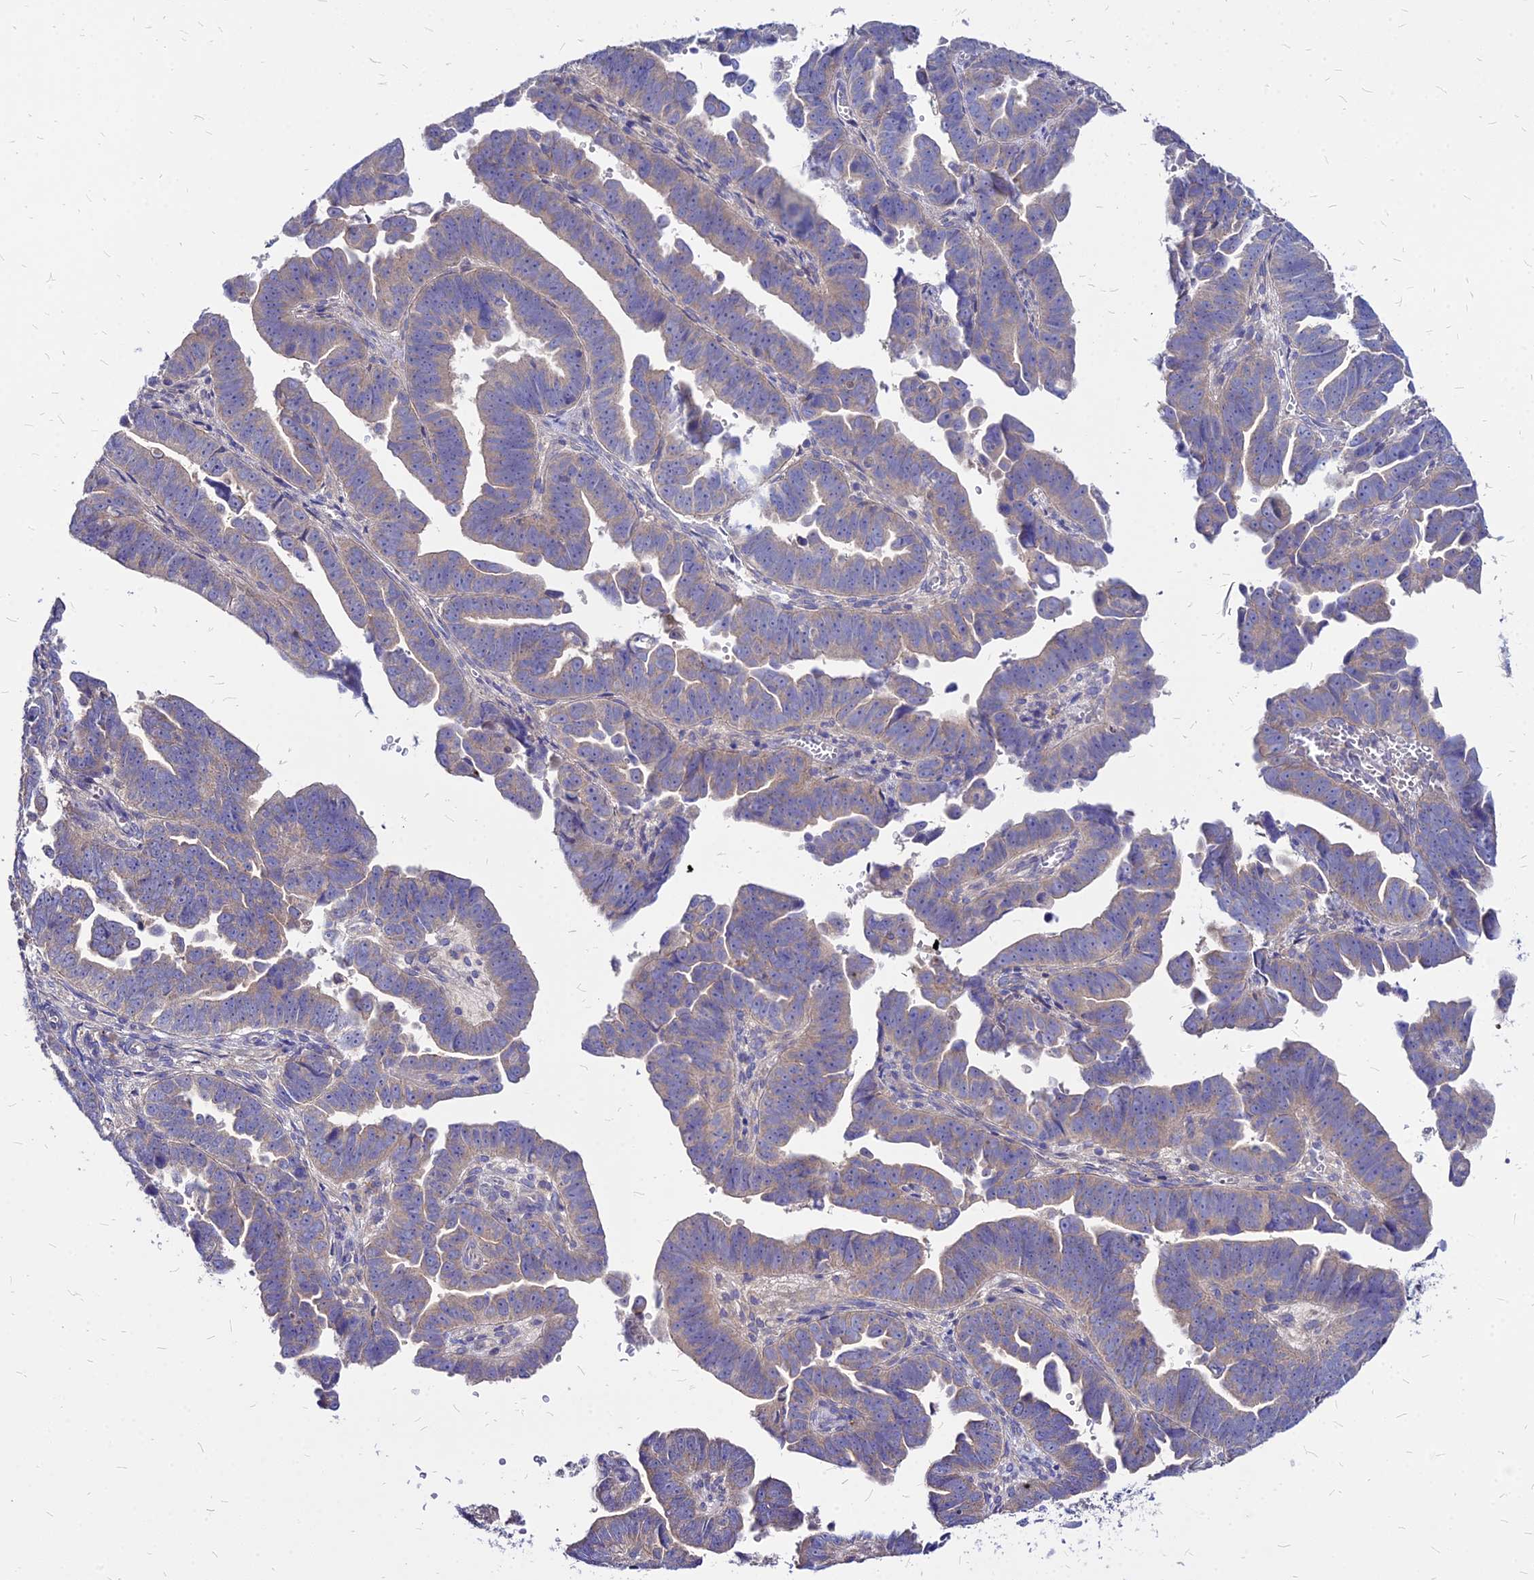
{"staining": {"intensity": "weak", "quantity": "<25%", "location": "cytoplasmic/membranous"}, "tissue": "endometrial cancer", "cell_type": "Tumor cells", "image_type": "cancer", "snomed": [{"axis": "morphology", "description": "Adenocarcinoma, NOS"}, {"axis": "topography", "description": "Endometrium"}], "caption": "Endometrial cancer stained for a protein using immunohistochemistry shows no expression tumor cells.", "gene": "COMMD10", "patient": {"sex": "female", "age": 75}}